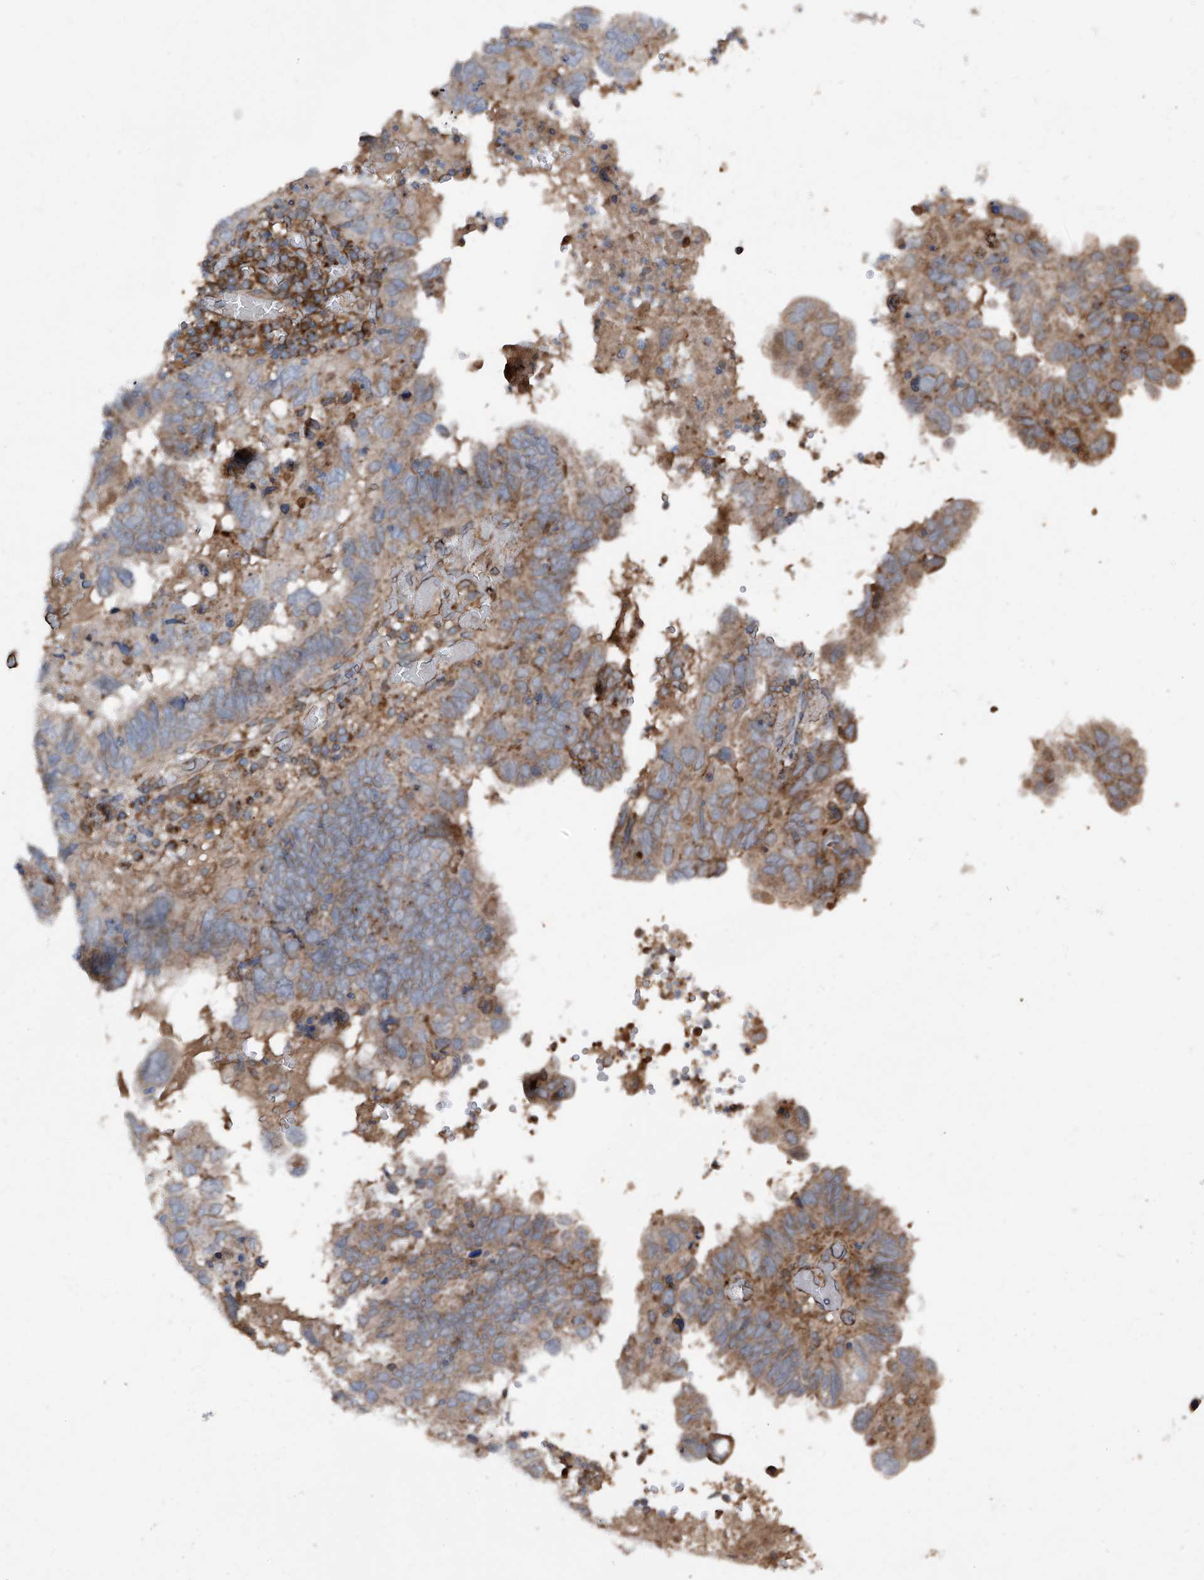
{"staining": {"intensity": "moderate", "quantity": ">75%", "location": "cytoplasmic/membranous"}, "tissue": "endometrial cancer", "cell_type": "Tumor cells", "image_type": "cancer", "snomed": [{"axis": "morphology", "description": "Adenocarcinoma, NOS"}, {"axis": "topography", "description": "Uterus"}], "caption": "High-magnification brightfield microscopy of adenocarcinoma (endometrial) stained with DAB (brown) and counterstained with hematoxylin (blue). tumor cells exhibit moderate cytoplasmic/membranous positivity is seen in about>75% of cells. Immunohistochemistry stains the protein in brown and the nuclei are stained blue.", "gene": "DAD1", "patient": {"sex": "female", "age": 77}}